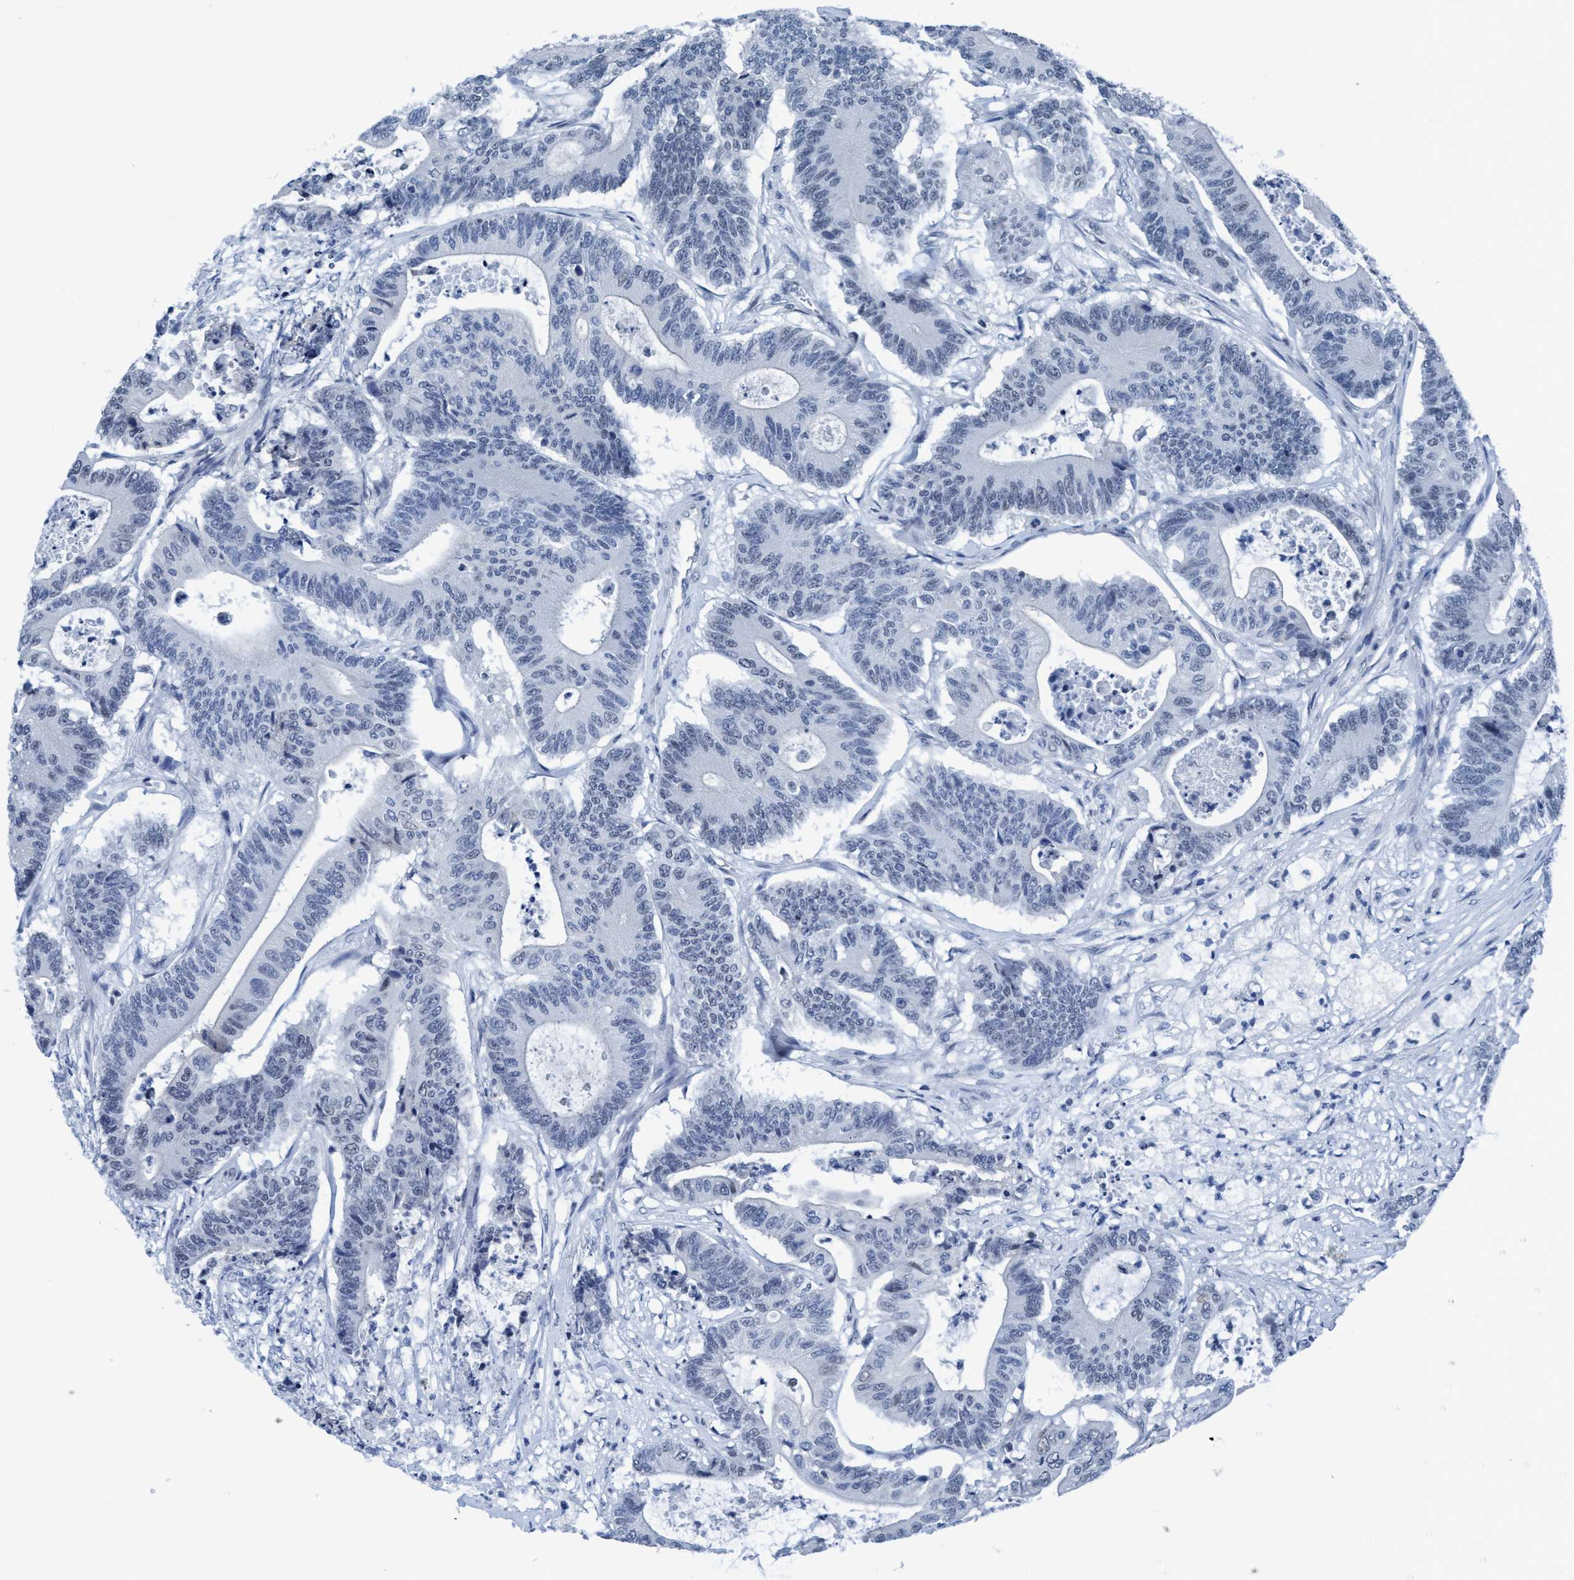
{"staining": {"intensity": "negative", "quantity": "none", "location": "none"}, "tissue": "colorectal cancer", "cell_type": "Tumor cells", "image_type": "cancer", "snomed": [{"axis": "morphology", "description": "Adenocarcinoma, NOS"}, {"axis": "topography", "description": "Colon"}], "caption": "The micrograph exhibits no staining of tumor cells in colorectal adenocarcinoma.", "gene": "DNAI1", "patient": {"sex": "female", "age": 84}}